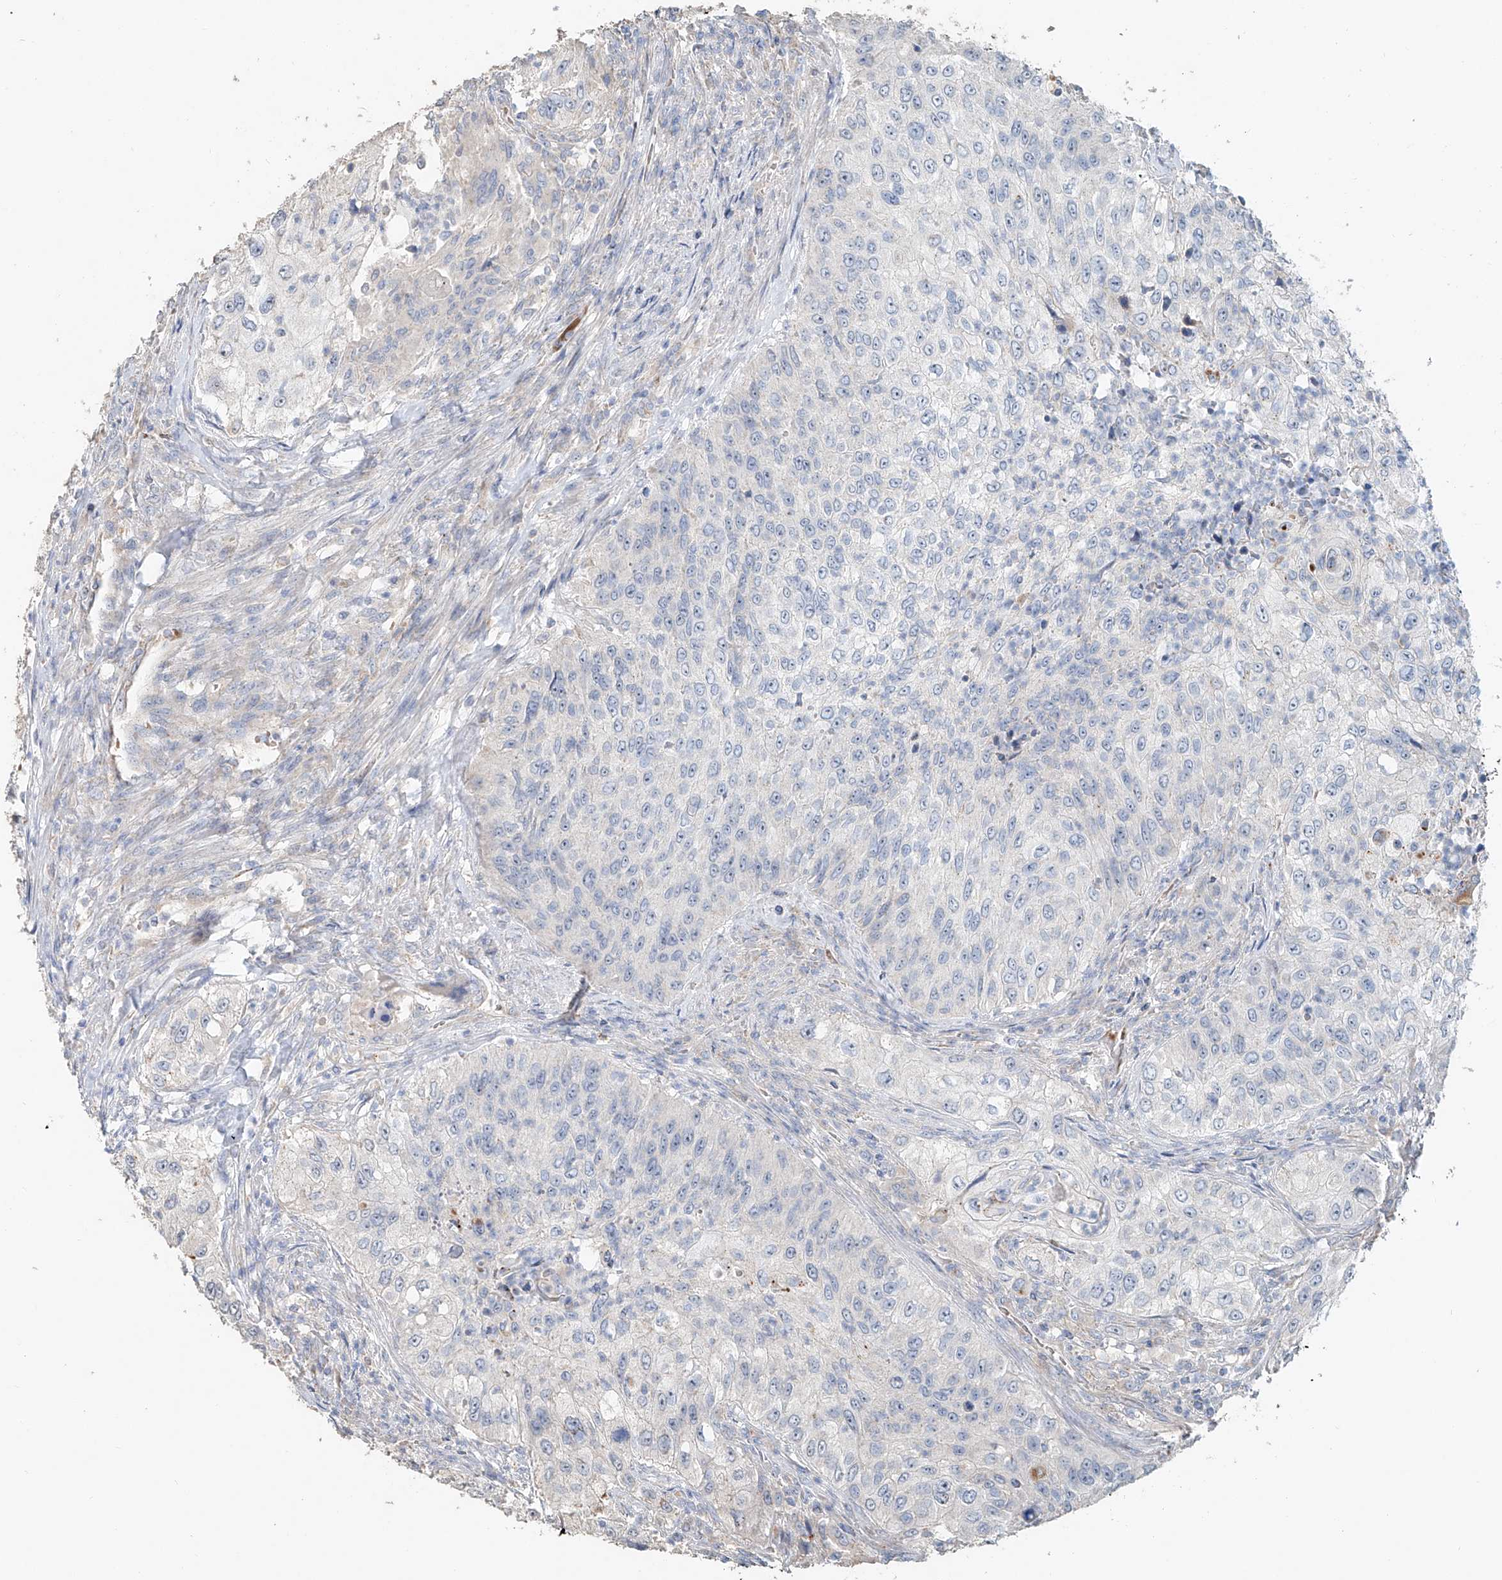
{"staining": {"intensity": "negative", "quantity": "none", "location": "none"}, "tissue": "urothelial cancer", "cell_type": "Tumor cells", "image_type": "cancer", "snomed": [{"axis": "morphology", "description": "Urothelial carcinoma, High grade"}, {"axis": "topography", "description": "Urinary bladder"}], "caption": "Micrograph shows no significant protein positivity in tumor cells of urothelial cancer.", "gene": "TRIM47", "patient": {"sex": "female", "age": 60}}